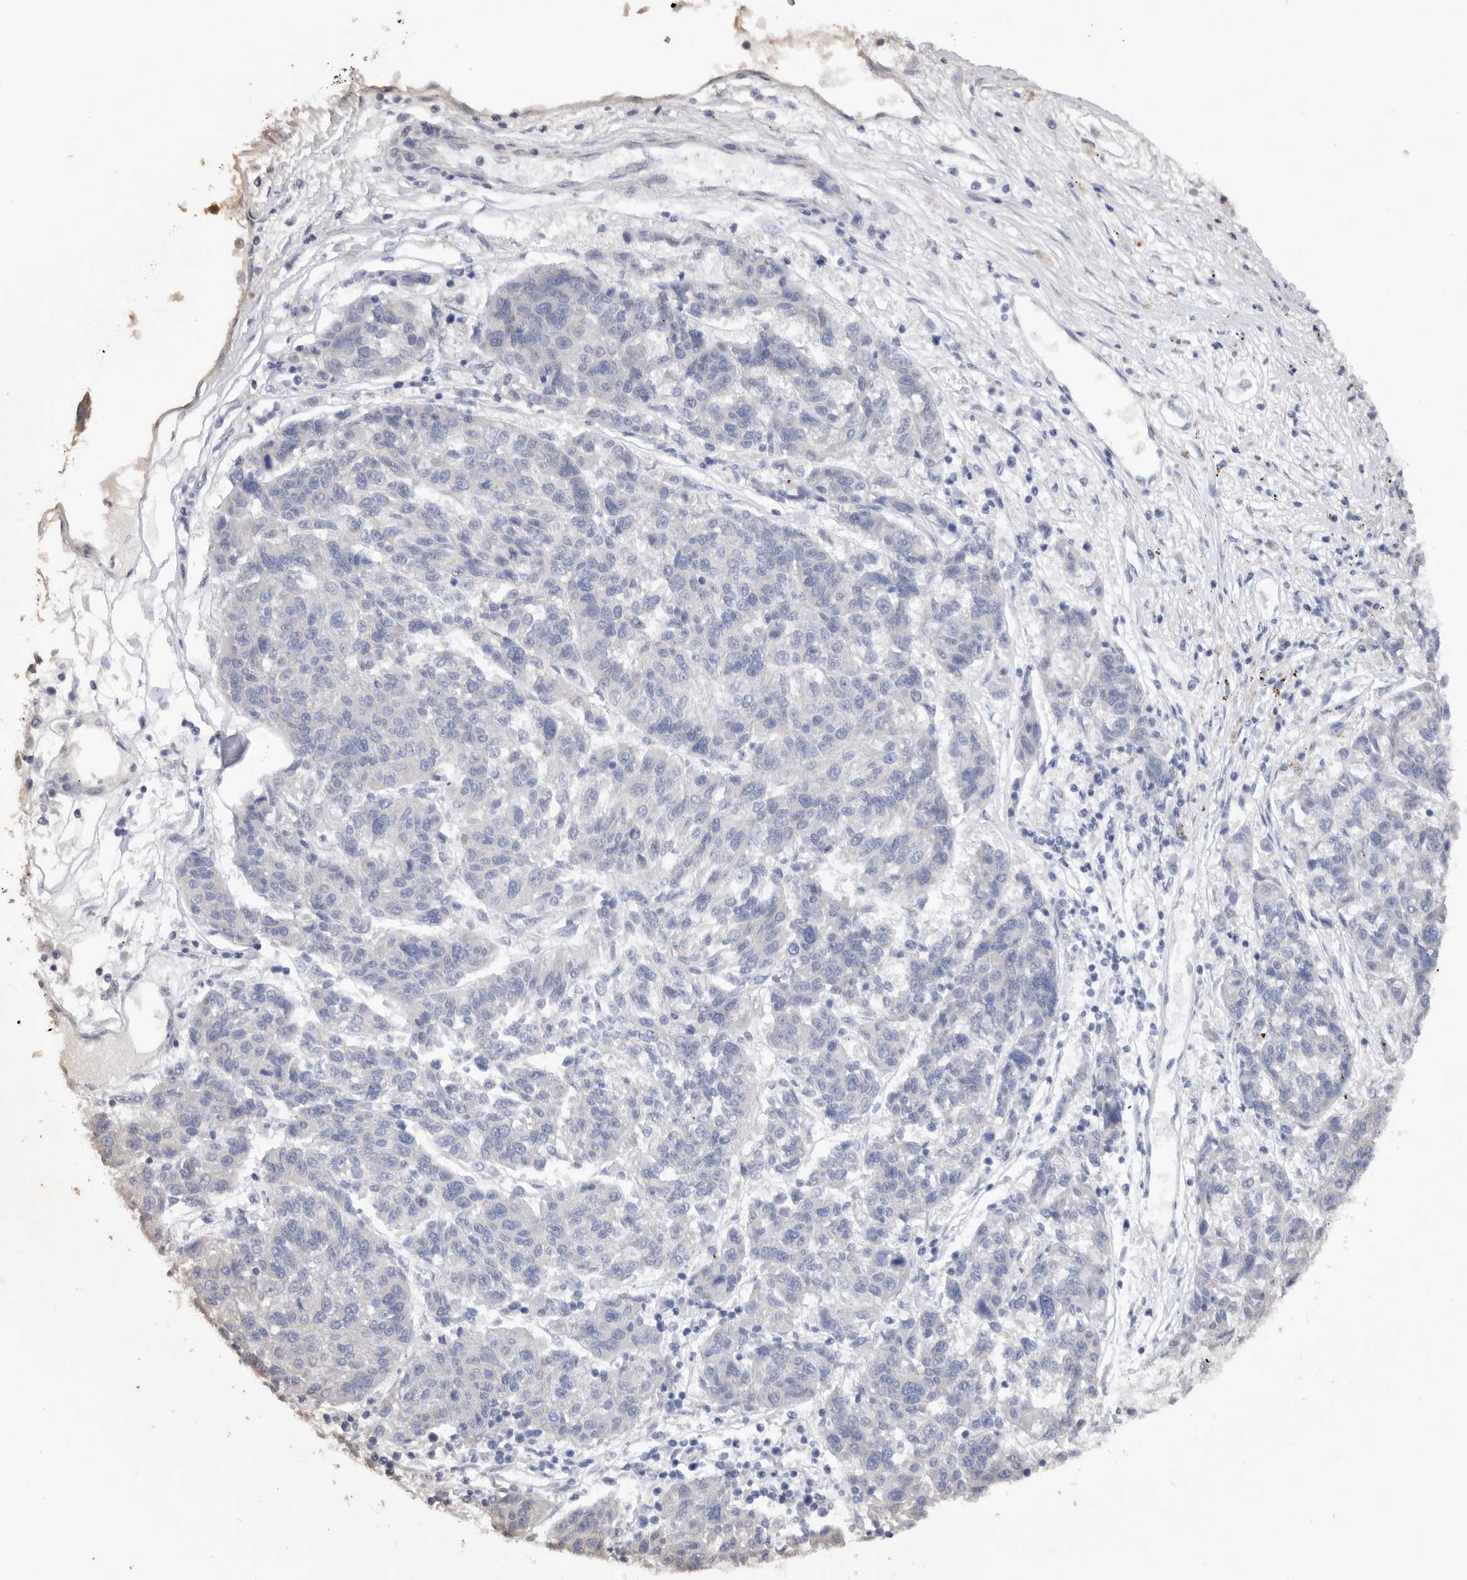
{"staining": {"intensity": "negative", "quantity": "none", "location": "none"}, "tissue": "melanoma", "cell_type": "Tumor cells", "image_type": "cancer", "snomed": [{"axis": "morphology", "description": "Malignant melanoma, NOS"}, {"axis": "topography", "description": "Skin"}], "caption": "Immunohistochemical staining of malignant melanoma shows no significant staining in tumor cells.", "gene": "MTFR1L", "patient": {"sex": "male", "age": 53}}